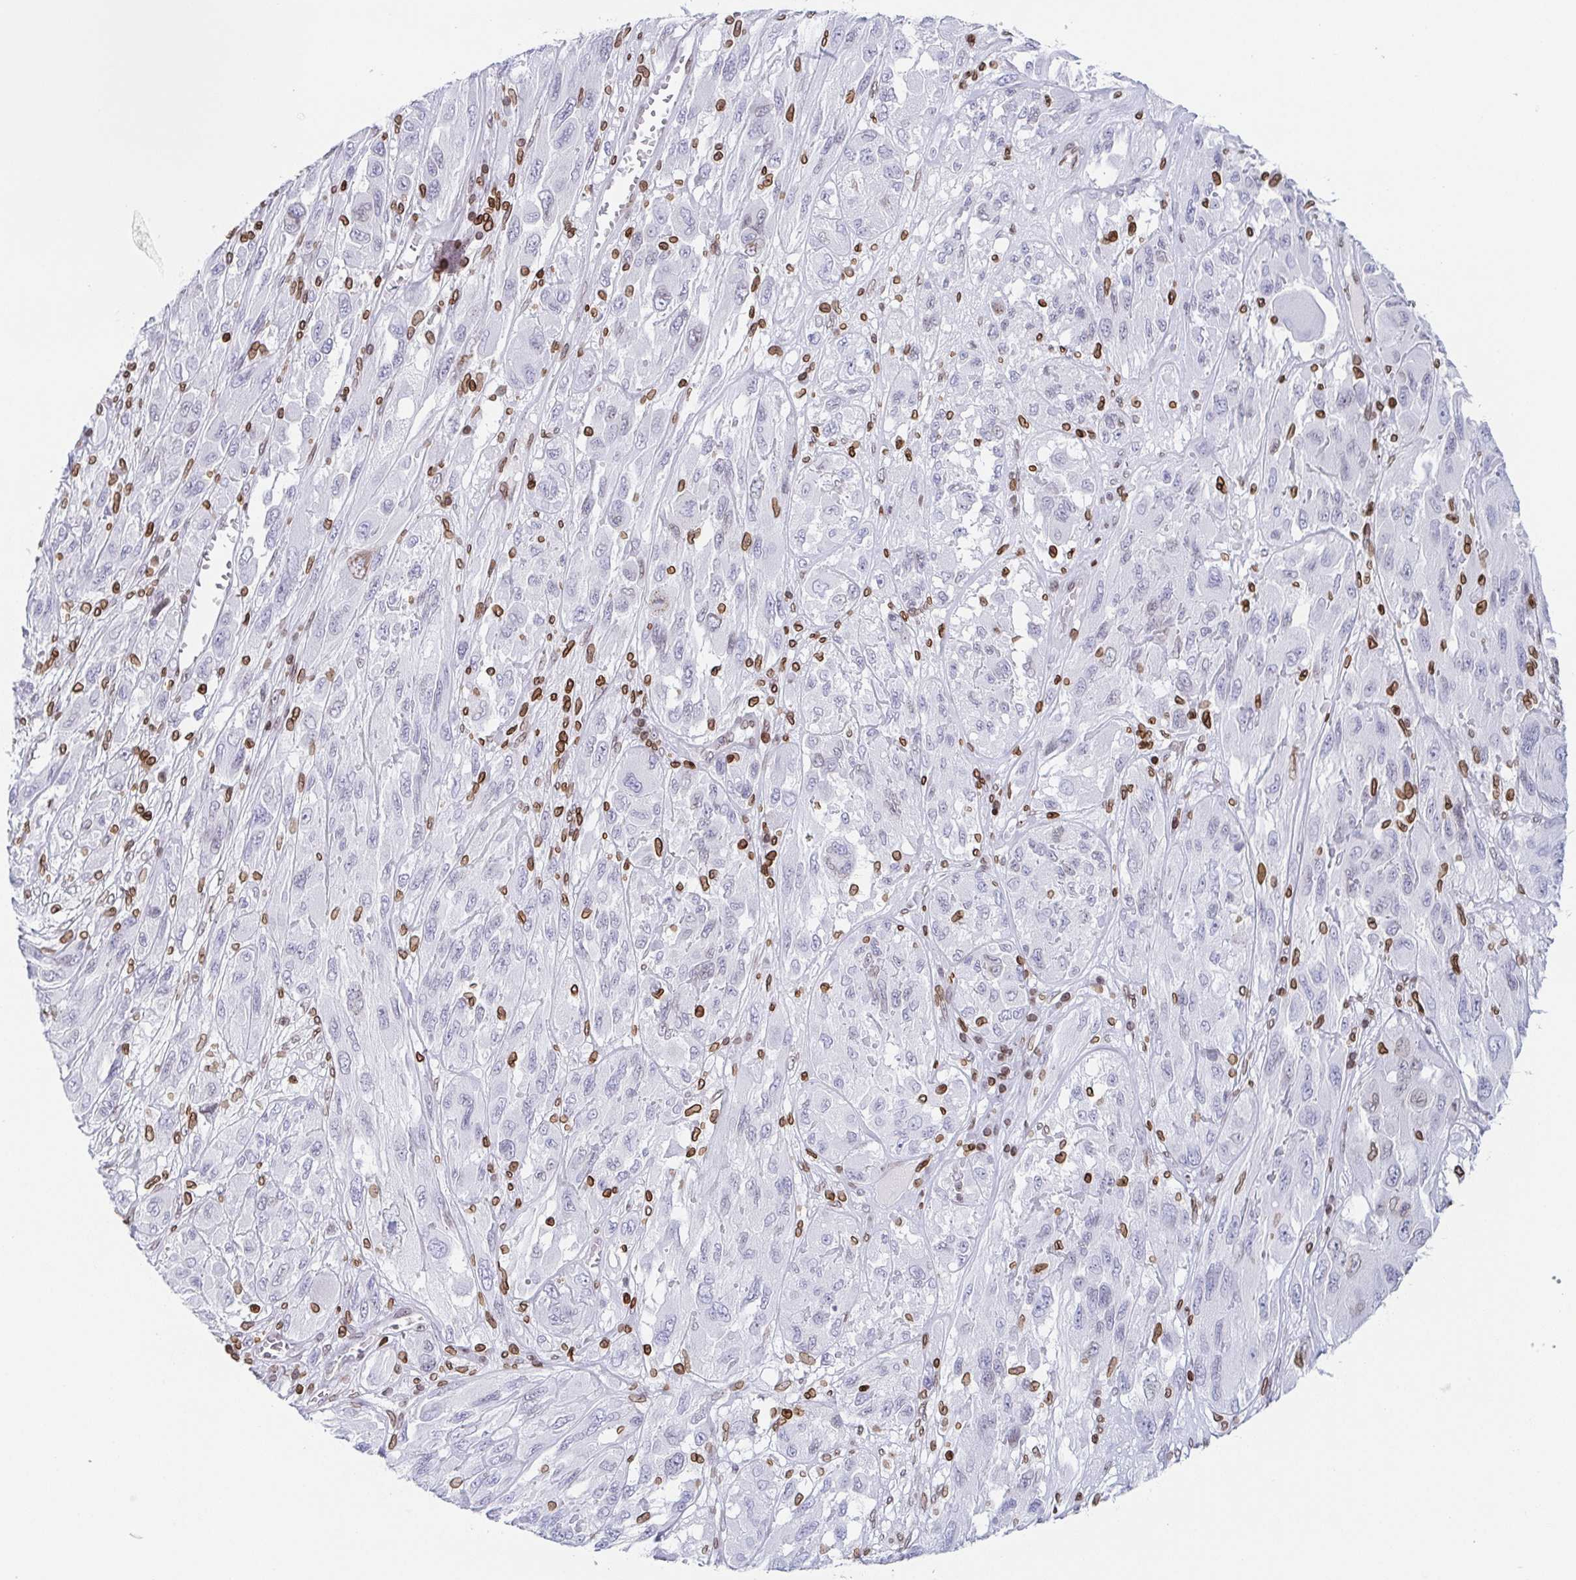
{"staining": {"intensity": "negative", "quantity": "none", "location": "none"}, "tissue": "melanoma", "cell_type": "Tumor cells", "image_type": "cancer", "snomed": [{"axis": "morphology", "description": "Malignant melanoma, NOS"}, {"axis": "topography", "description": "Skin"}], "caption": "Melanoma was stained to show a protein in brown. There is no significant positivity in tumor cells. (DAB (3,3'-diaminobenzidine) IHC with hematoxylin counter stain).", "gene": "BTBD7", "patient": {"sex": "female", "age": 91}}